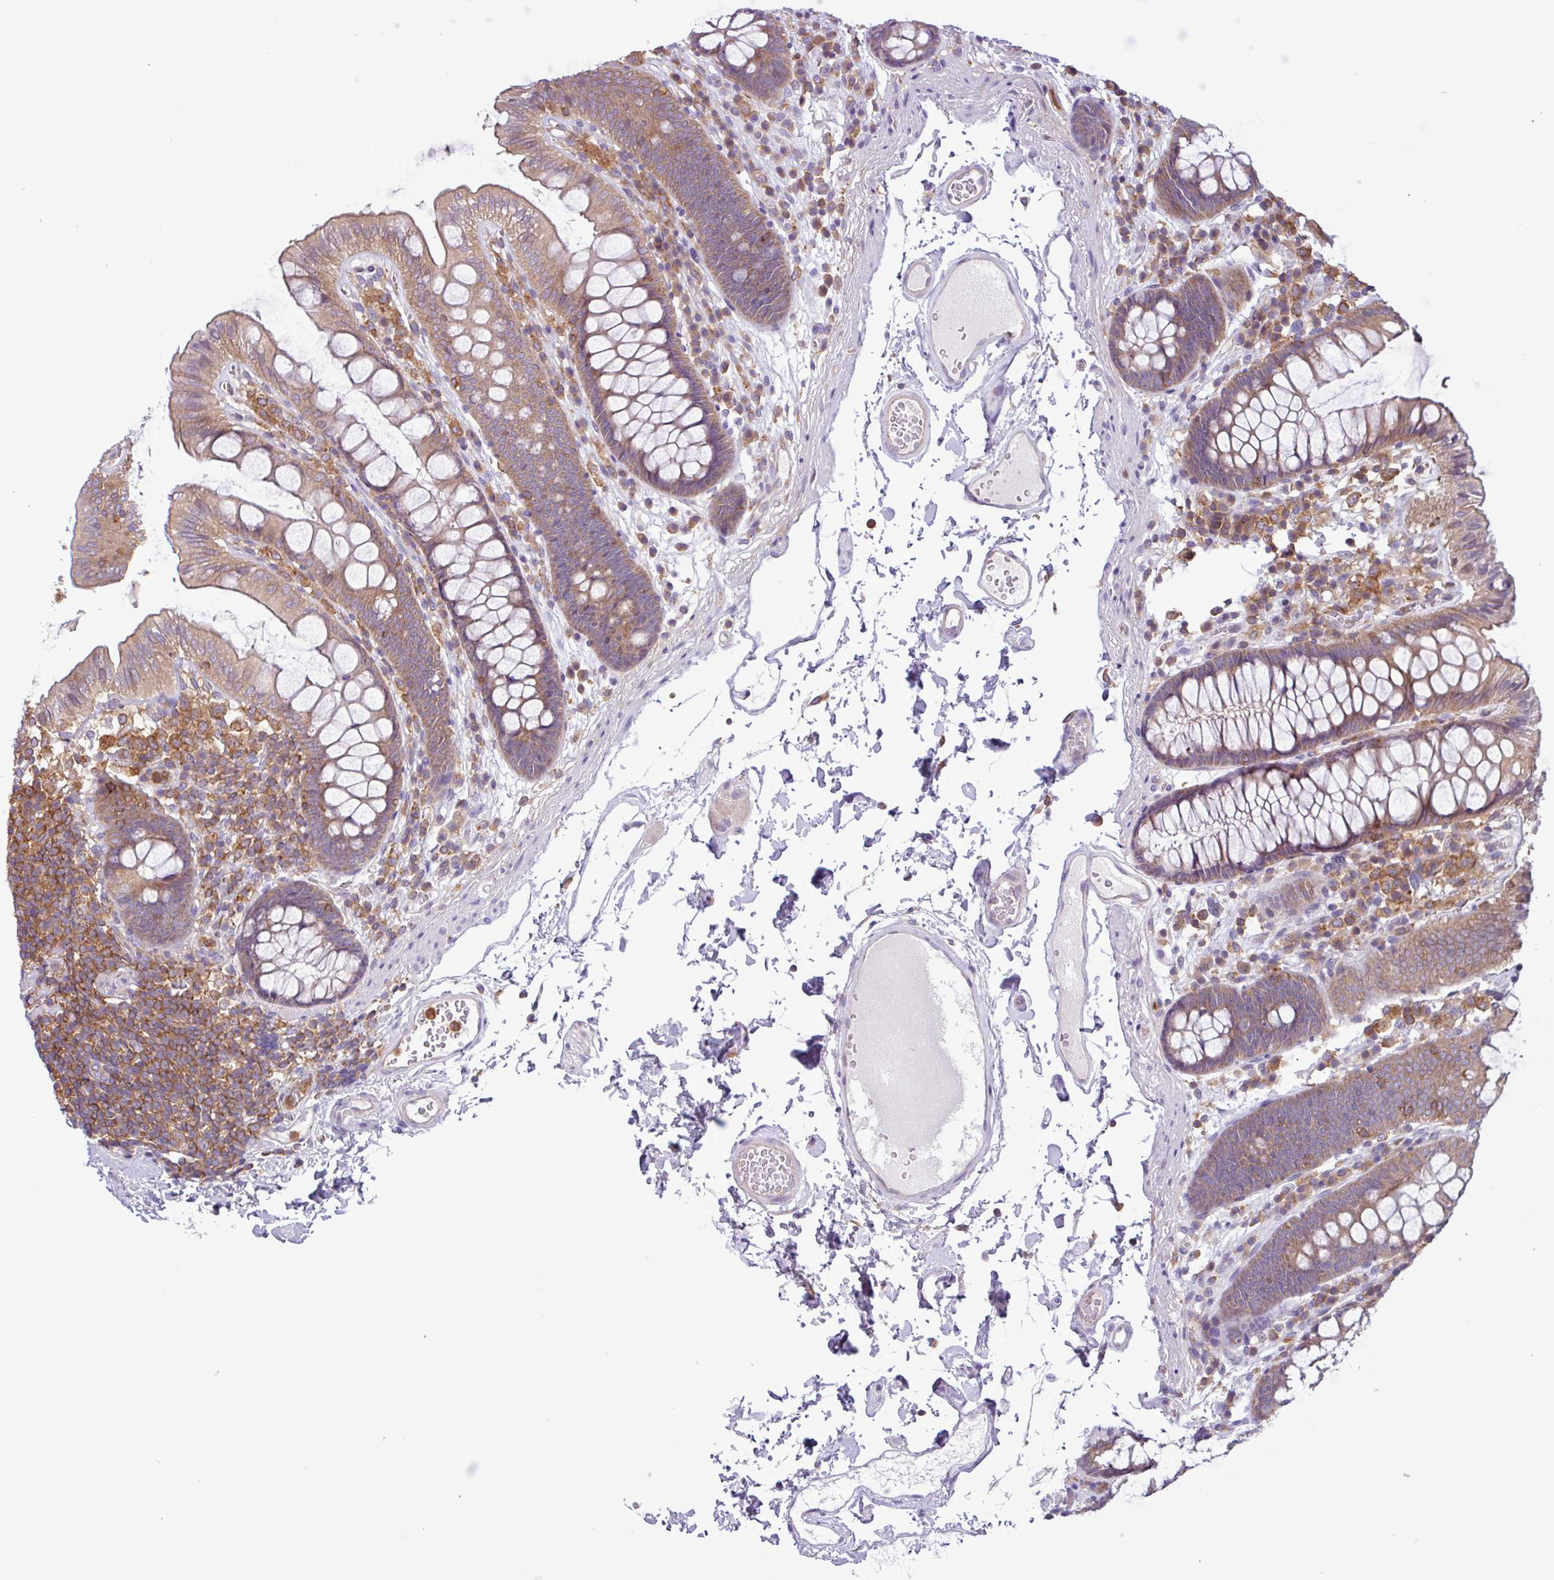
{"staining": {"intensity": "weak", "quantity": "<25%", "location": "cytoplasmic/membranous"}, "tissue": "colon", "cell_type": "Endothelial cells", "image_type": "normal", "snomed": [{"axis": "morphology", "description": "Normal tissue, NOS"}, {"axis": "topography", "description": "Colon"}], "caption": "This is an immunohistochemistry (IHC) micrograph of benign colon. There is no positivity in endothelial cells.", "gene": "ACTR3B", "patient": {"sex": "male", "age": 84}}